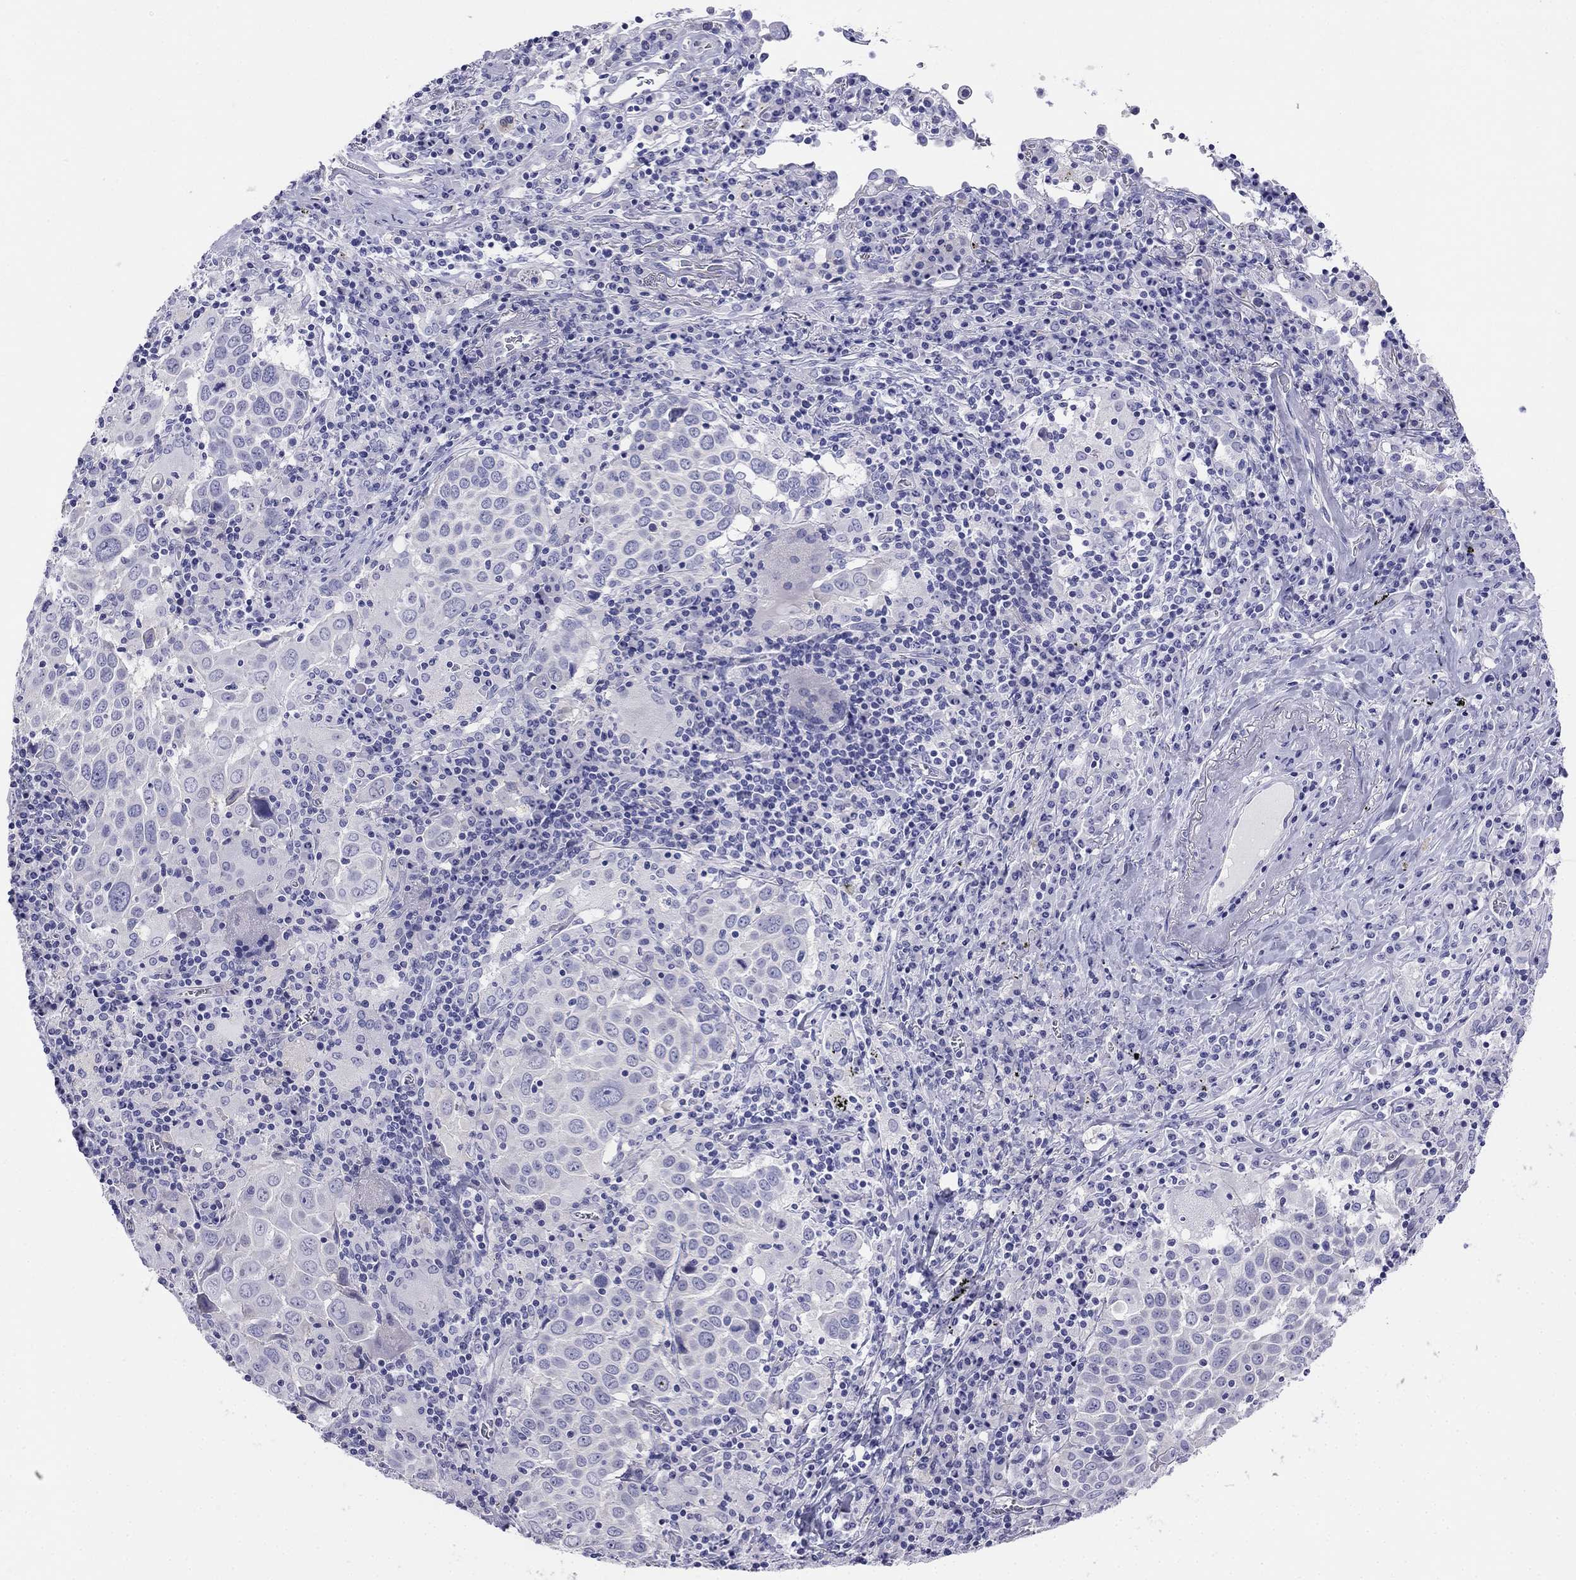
{"staining": {"intensity": "negative", "quantity": "none", "location": "none"}, "tissue": "lung cancer", "cell_type": "Tumor cells", "image_type": "cancer", "snomed": [{"axis": "morphology", "description": "Squamous cell carcinoma, NOS"}, {"axis": "topography", "description": "Lung"}], "caption": "This histopathology image is of lung cancer stained with IHC to label a protein in brown with the nuclei are counter-stained blue. There is no expression in tumor cells. The staining was performed using DAB (3,3'-diaminobenzidine) to visualize the protein expression in brown, while the nuclei were stained in blue with hematoxylin (Magnification: 20x).", "gene": "ALOXE3", "patient": {"sex": "male", "age": 57}}